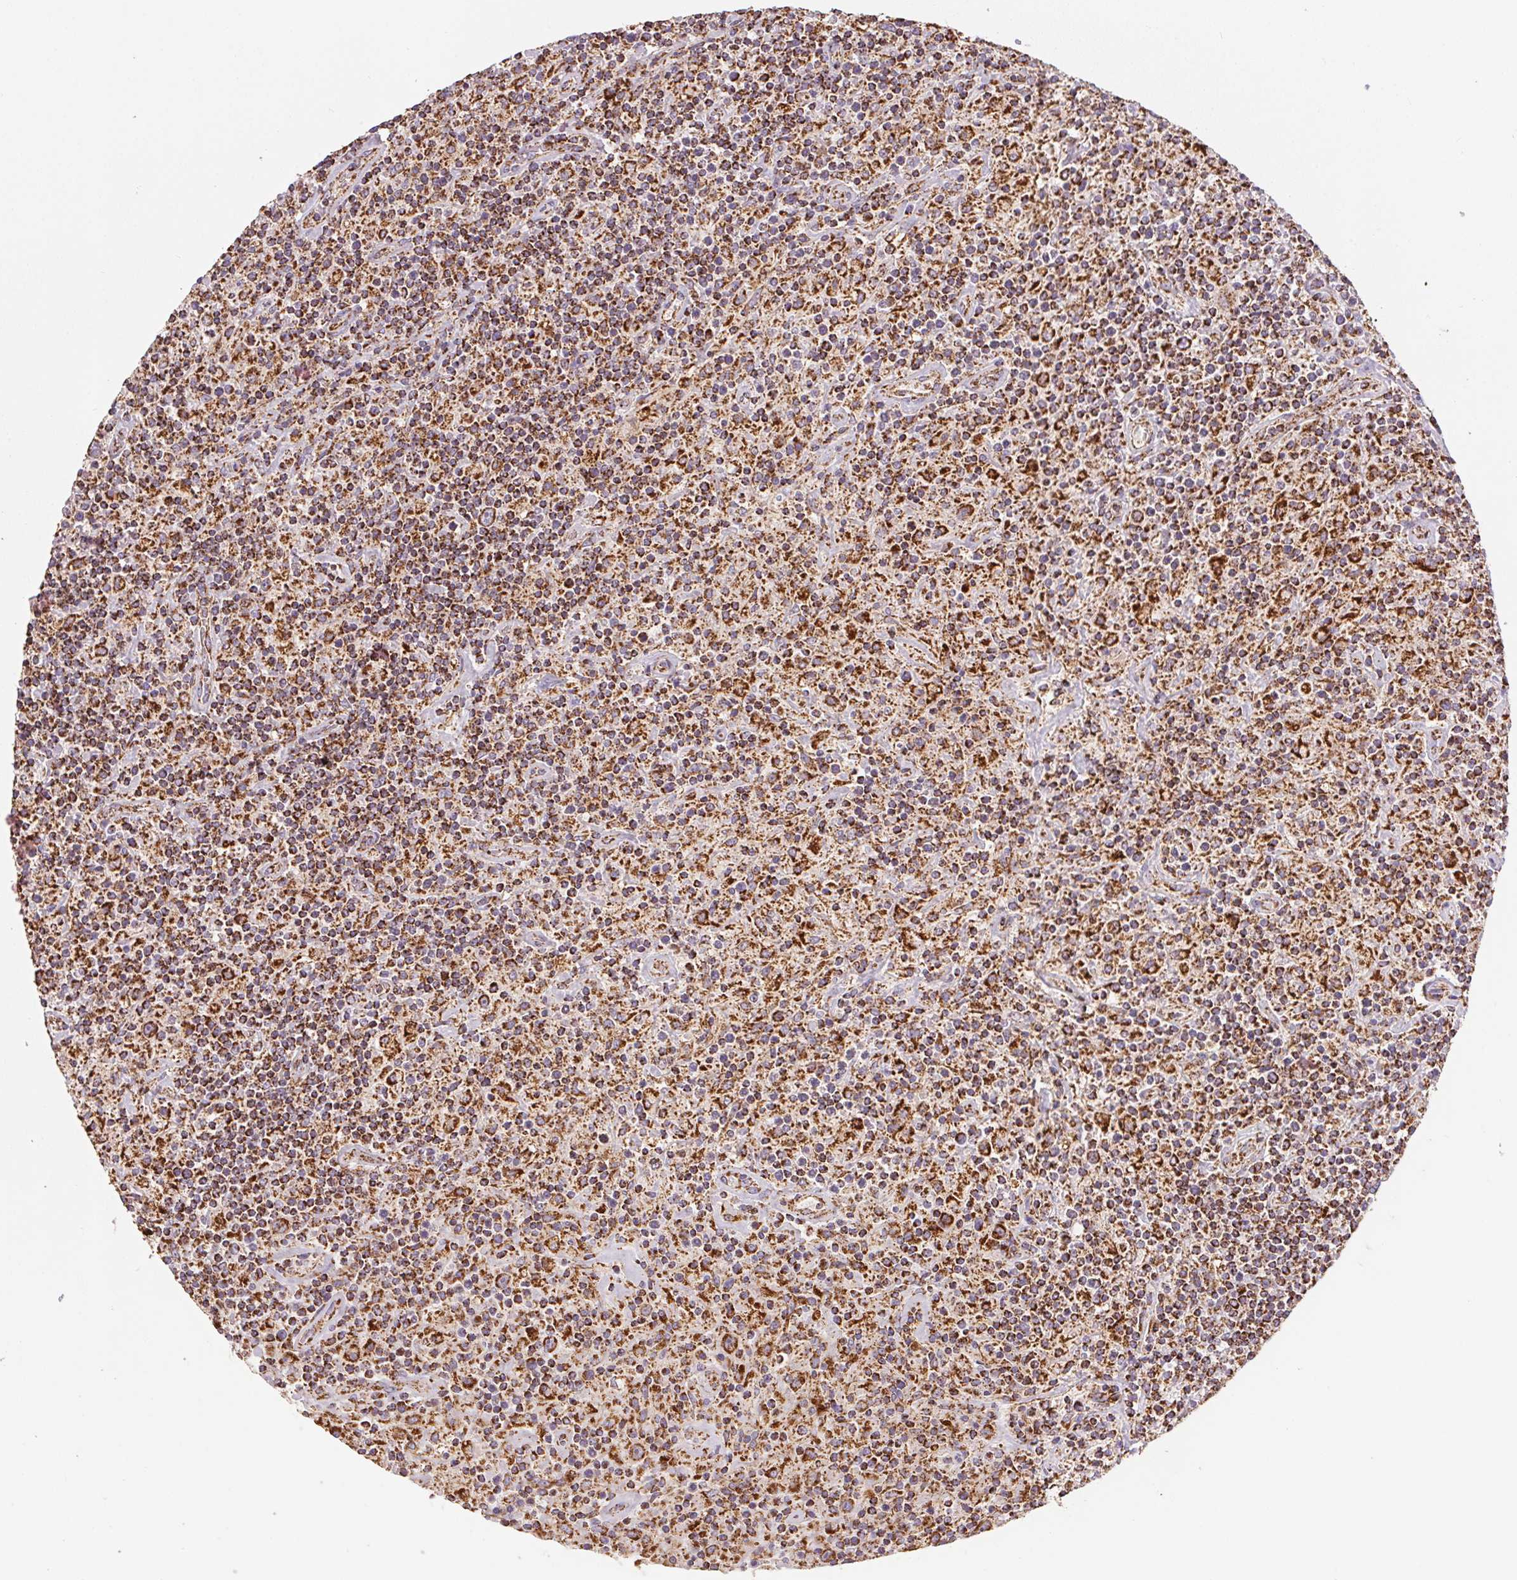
{"staining": {"intensity": "strong", "quantity": ">75%", "location": "cytoplasmic/membranous"}, "tissue": "lymphoma", "cell_type": "Tumor cells", "image_type": "cancer", "snomed": [{"axis": "morphology", "description": "Hodgkin's disease, NOS"}, {"axis": "topography", "description": "Lymph node"}], "caption": "The micrograph exhibits staining of lymphoma, revealing strong cytoplasmic/membranous protein staining (brown color) within tumor cells.", "gene": "NDUFS2", "patient": {"sex": "male", "age": 70}}